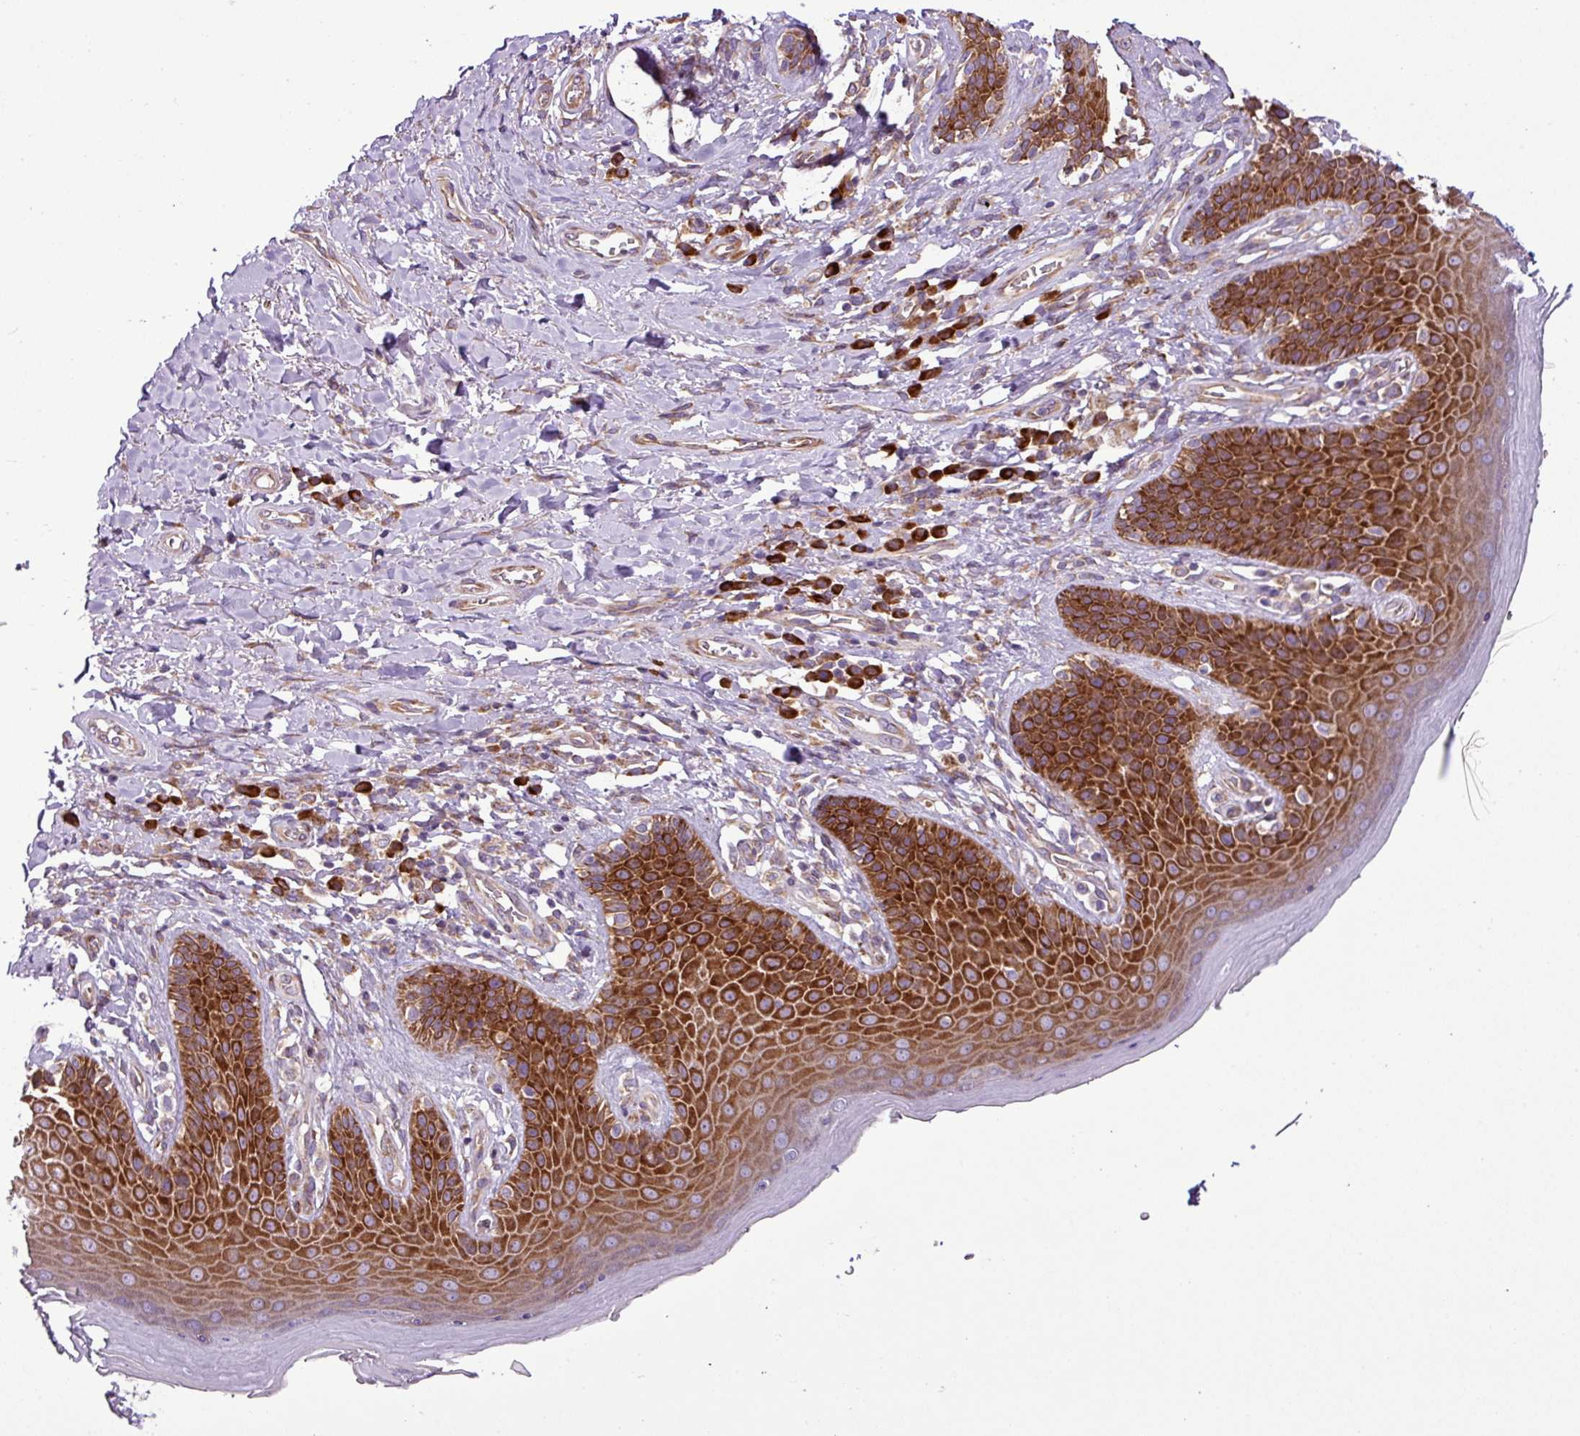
{"staining": {"intensity": "strong", "quantity": ">75%", "location": "cytoplasmic/membranous"}, "tissue": "skin", "cell_type": "Epidermal cells", "image_type": "normal", "snomed": [{"axis": "morphology", "description": "Normal tissue, NOS"}, {"axis": "topography", "description": "Anal"}], "caption": "Brown immunohistochemical staining in benign skin displays strong cytoplasmic/membranous expression in approximately >75% of epidermal cells.", "gene": "RPL13", "patient": {"sex": "female", "age": 89}}